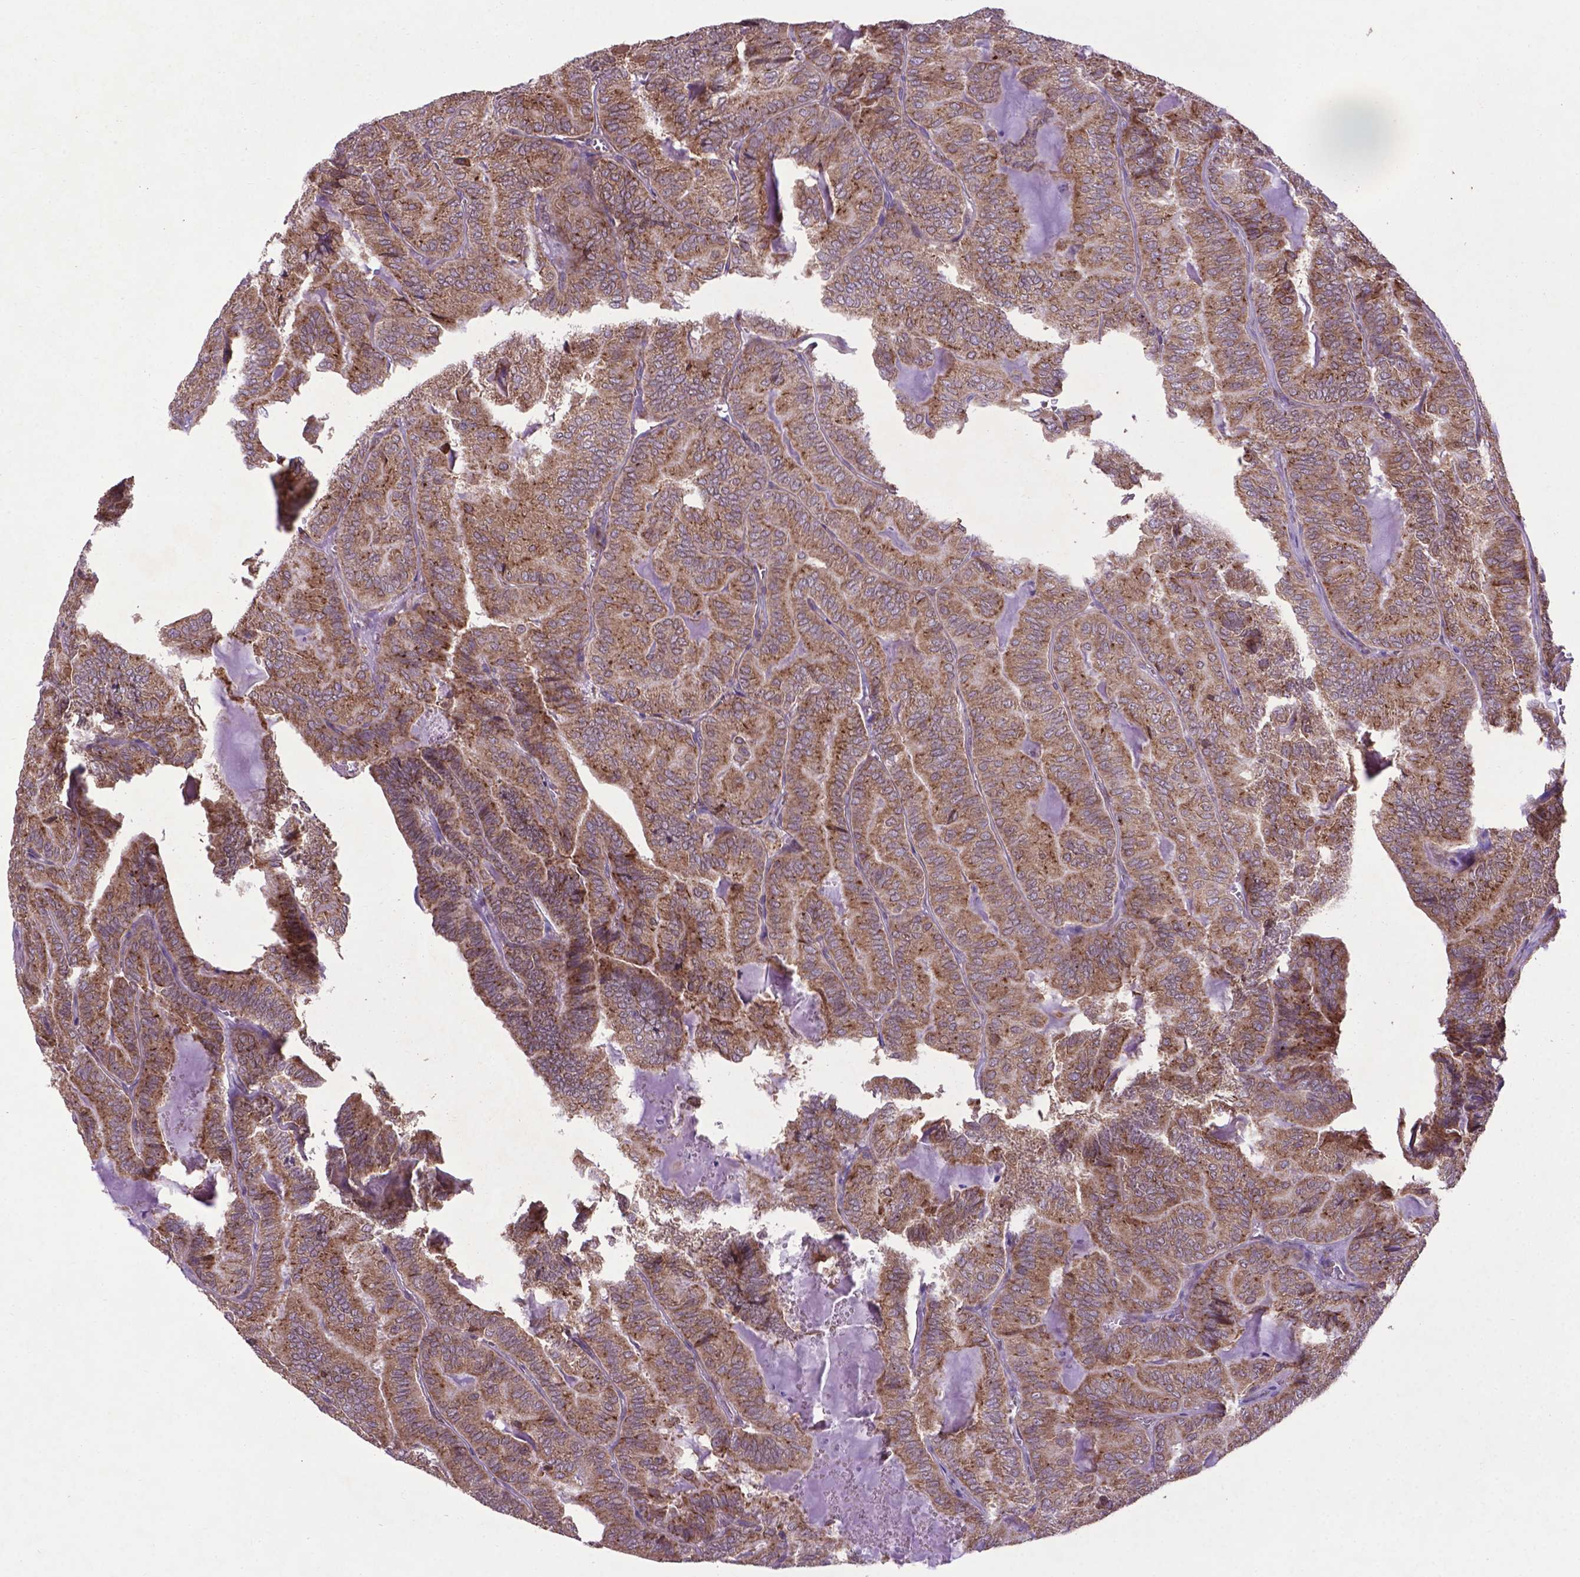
{"staining": {"intensity": "moderate", "quantity": ">75%", "location": "cytoplasmic/membranous"}, "tissue": "thyroid cancer", "cell_type": "Tumor cells", "image_type": "cancer", "snomed": [{"axis": "morphology", "description": "Papillary adenocarcinoma, NOS"}, {"axis": "topography", "description": "Thyroid gland"}], "caption": "Moderate cytoplasmic/membranous protein staining is appreciated in approximately >75% of tumor cells in thyroid cancer.", "gene": "WDR83OS", "patient": {"sex": "female", "age": 75}}